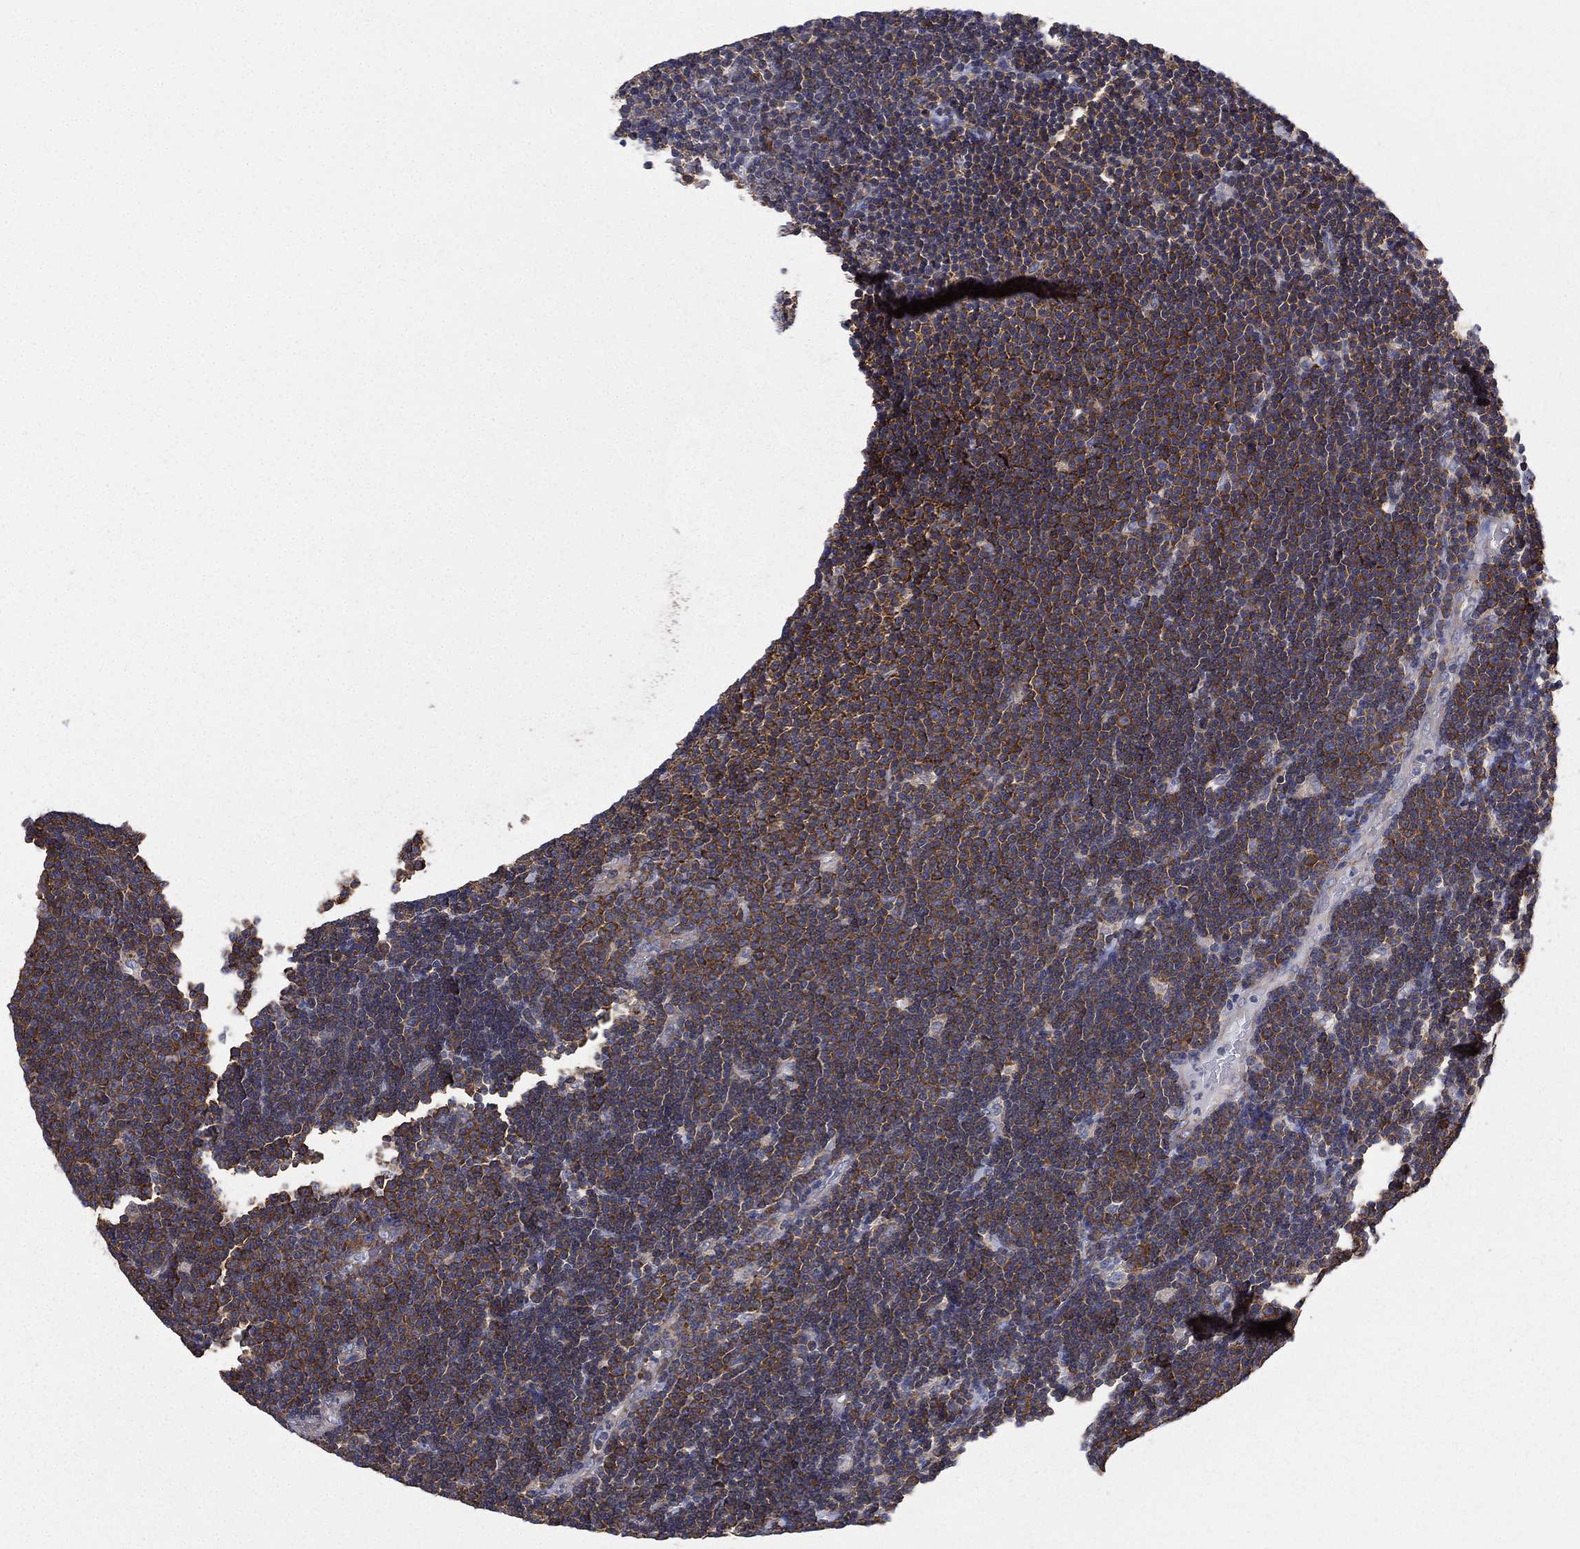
{"staining": {"intensity": "moderate", "quantity": "<25%", "location": "cytoplasmic/membranous"}, "tissue": "lymphoma", "cell_type": "Tumor cells", "image_type": "cancer", "snomed": [{"axis": "morphology", "description": "Malignant lymphoma, non-Hodgkin's type, Low grade"}, {"axis": "topography", "description": "Brain"}], "caption": "Approximately <25% of tumor cells in human low-grade malignant lymphoma, non-Hodgkin's type reveal moderate cytoplasmic/membranous protein staining as visualized by brown immunohistochemical staining.", "gene": "FARSA", "patient": {"sex": "female", "age": 66}}